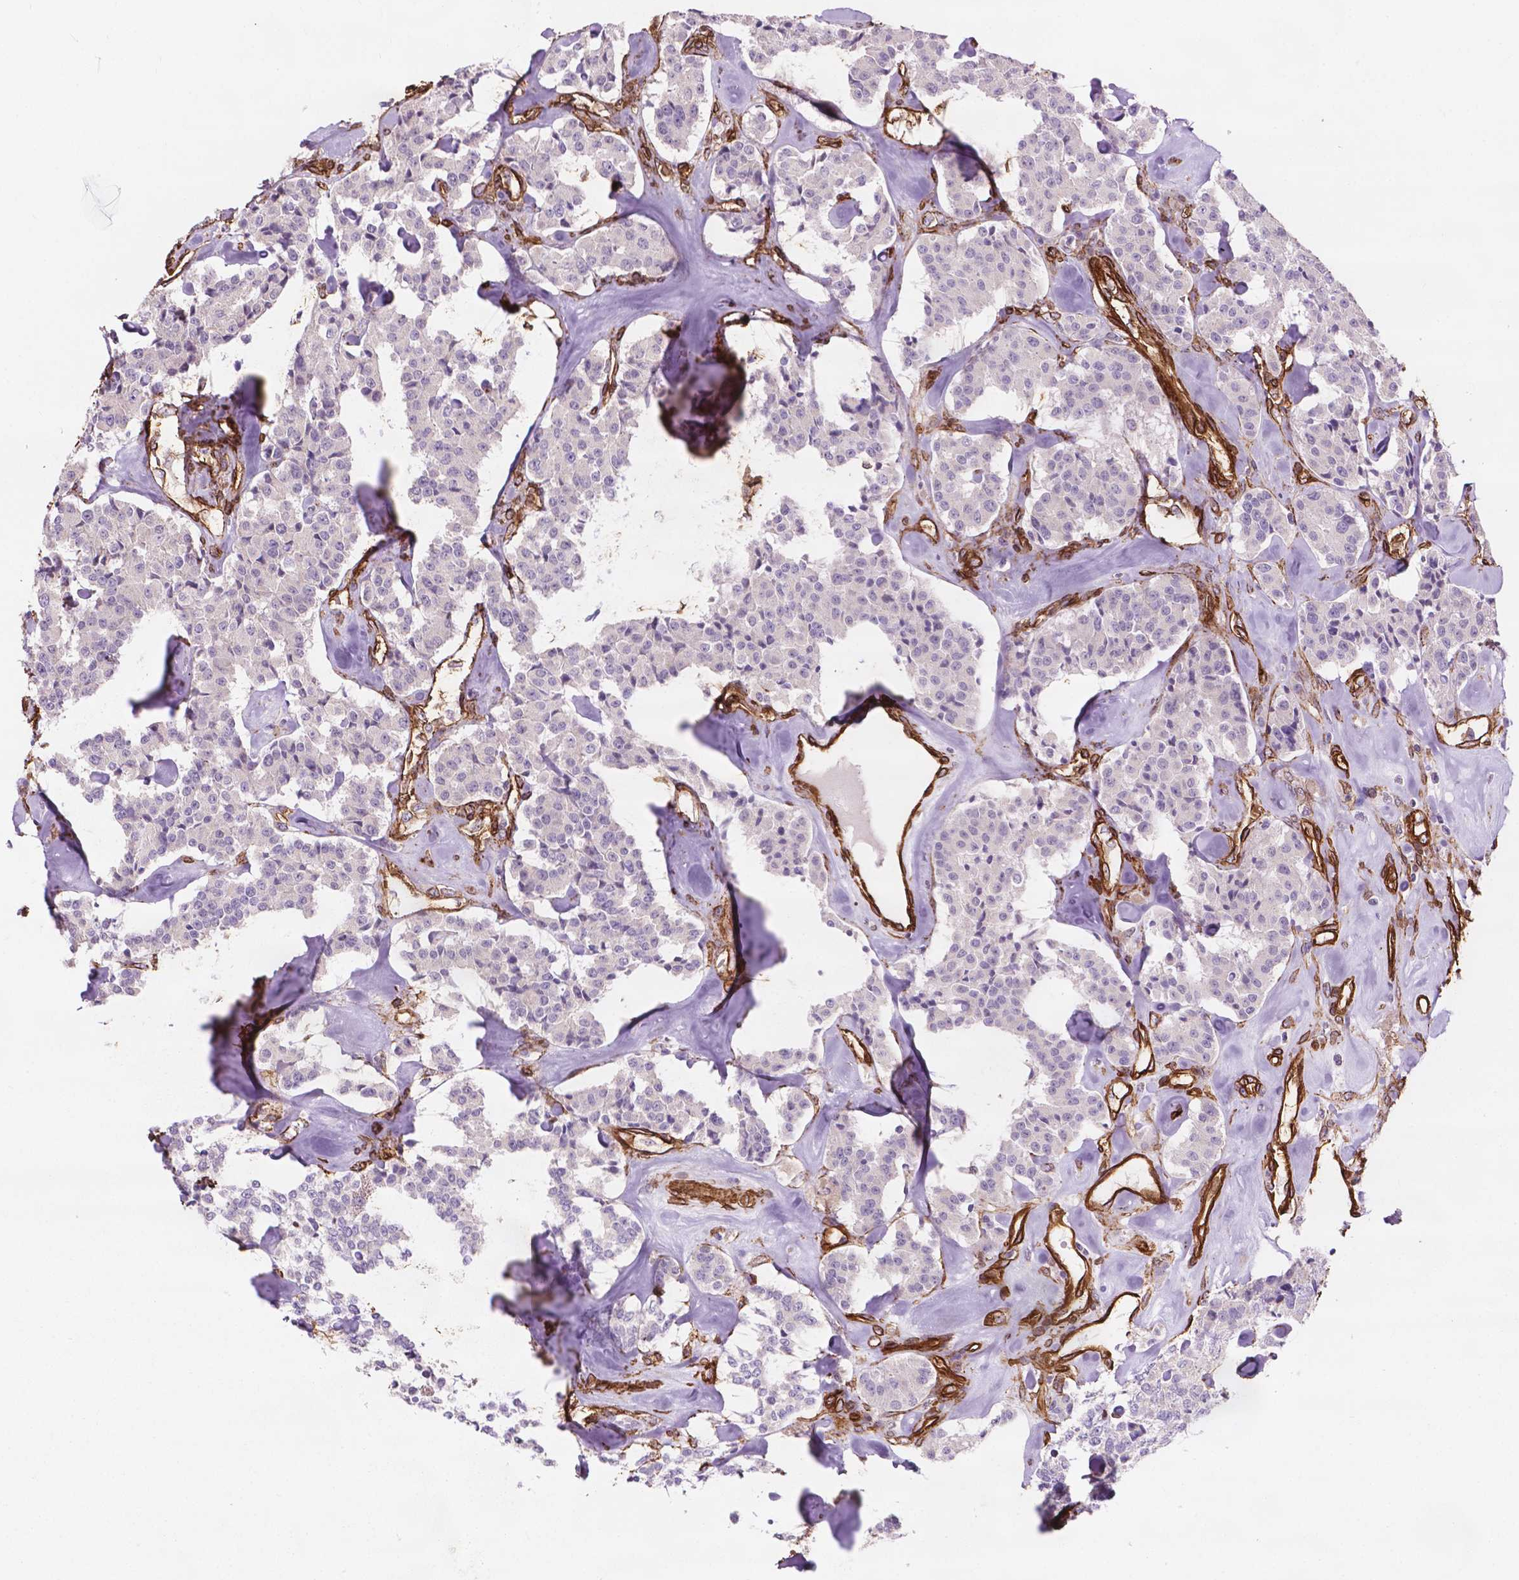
{"staining": {"intensity": "negative", "quantity": "none", "location": "none"}, "tissue": "carcinoid", "cell_type": "Tumor cells", "image_type": "cancer", "snomed": [{"axis": "morphology", "description": "Carcinoid, malignant, NOS"}, {"axis": "topography", "description": "Pancreas"}], "caption": "Tumor cells are negative for brown protein staining in carcinoid.", "gene": "EGFL8", "patient": {"sex": "male", "age": 41}}